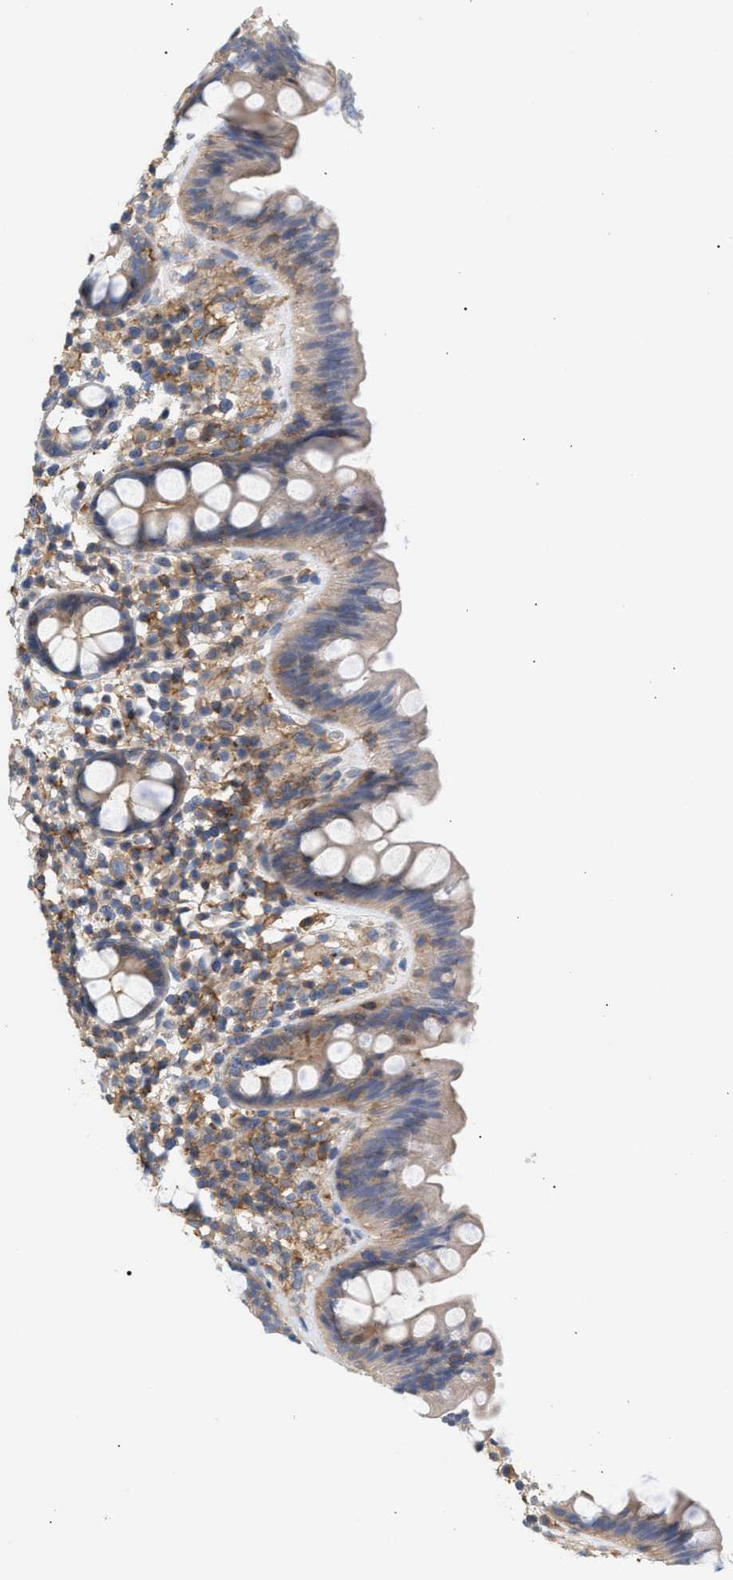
{"staining": {"intensity": "moderate", "quantity": "25%-75%", "location": "cytoplasmic/membranous"}, "tissue": "colon", "cell_type": "Endothelial cells", "image_type": "normal", "snomed": [{"axis": "morphology", "description": "Normal tissue, NOS"}, {"axis": "topography", "description": "Colon"}], "caption": "DAB immunohistochemical staining of unremarkable human colon exhibits moderate cytoplasmic/membranous protein expression in about 25%-75% of endothelial cells. (brown staining indicates protein expression, while blue staining denotes nuclei).", "gene": "LRCH1", "patient": {"sex": "female", "age": 80}}